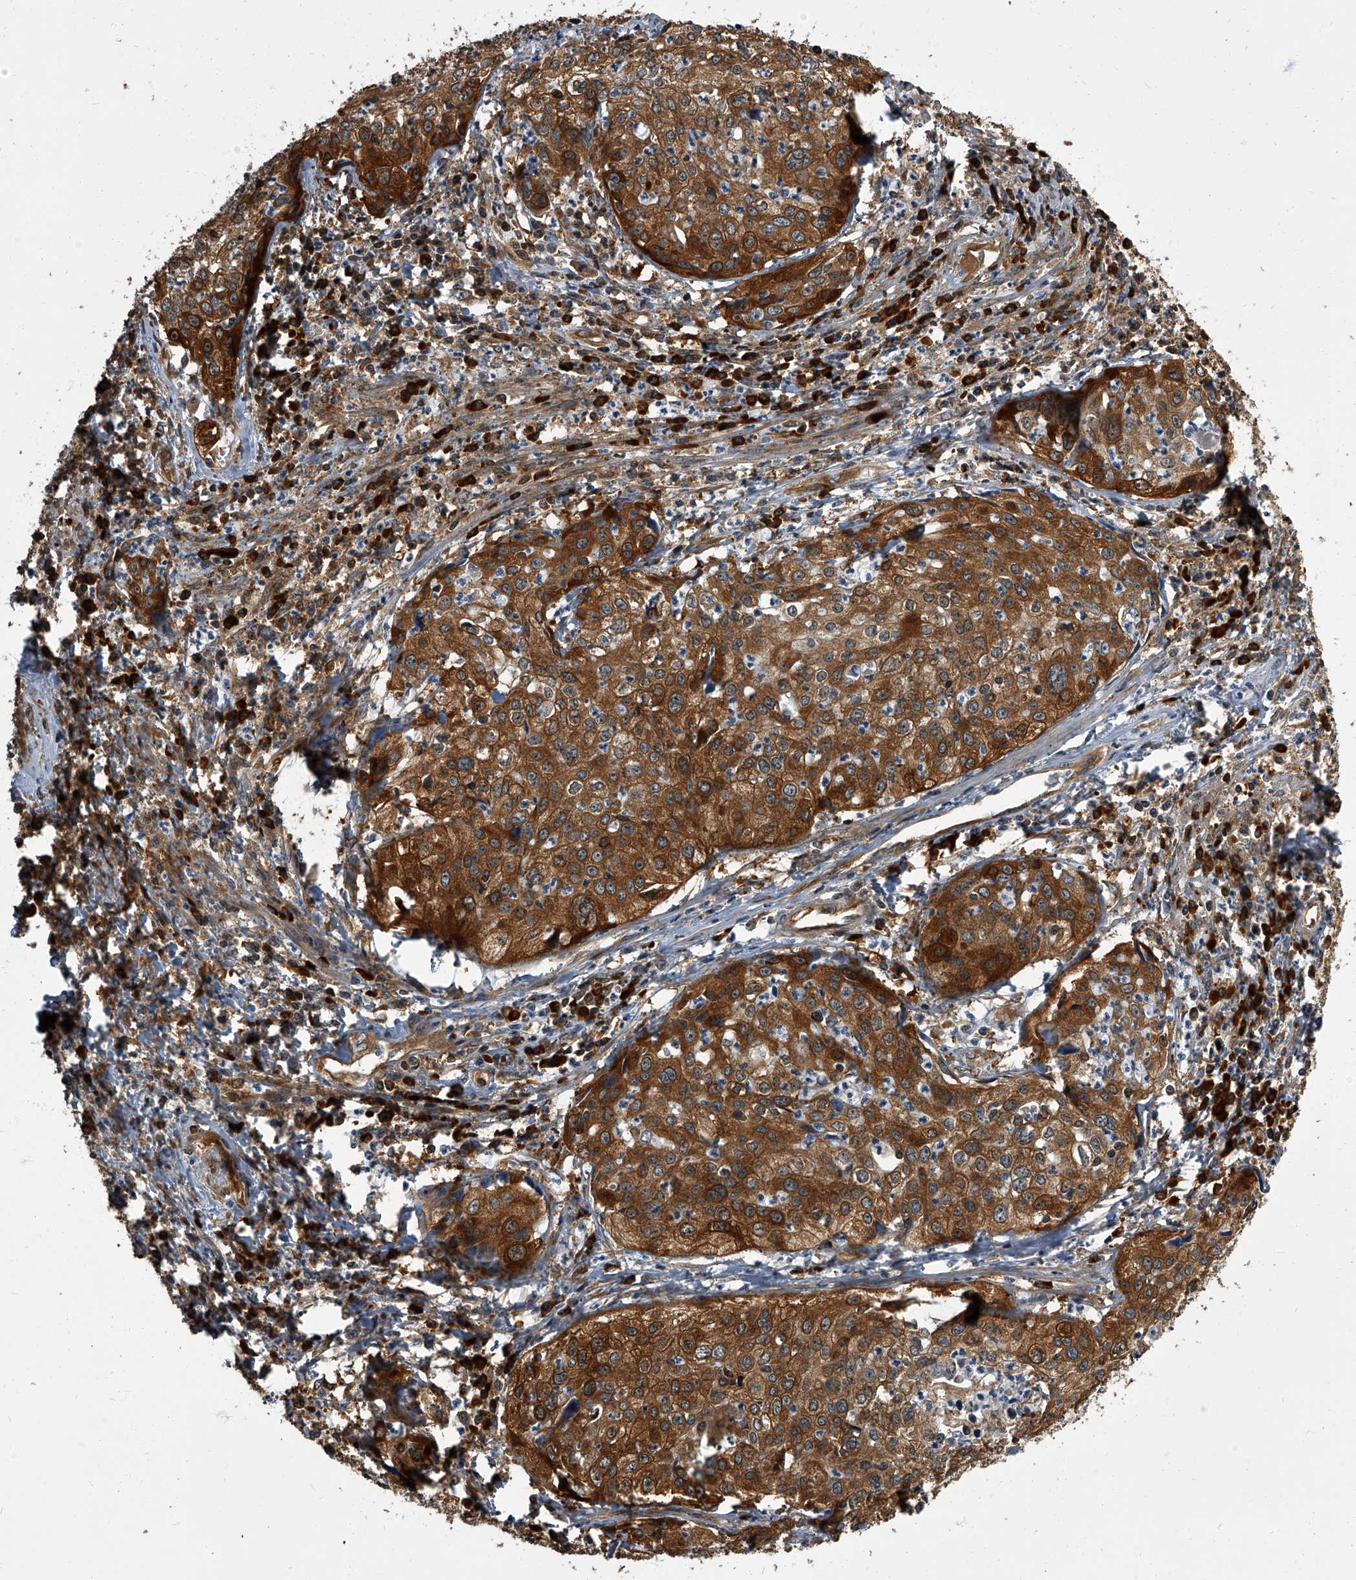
{"staining": {"intensity": "strong", "quantity": ">75%", "location": "cytoplasmic/membranous"}, "tissue": "cervical cancer", "cell_type": "Tumor cells", "image_type": "cancer", "snomed": [{"axis": "morphology", "description": "Squamous cell carcinoma, NOS"}, {"axis": "topography", "description": "Cervix"}], "caption": "The image displays staining of cervical cancer (squamous cell carcinoma), revealing strong cytoplasmic/membranous protein expression (brown color) within tumor cells.", "gene": "CDV3", "patient": {"sex": "female", "age": 31}}